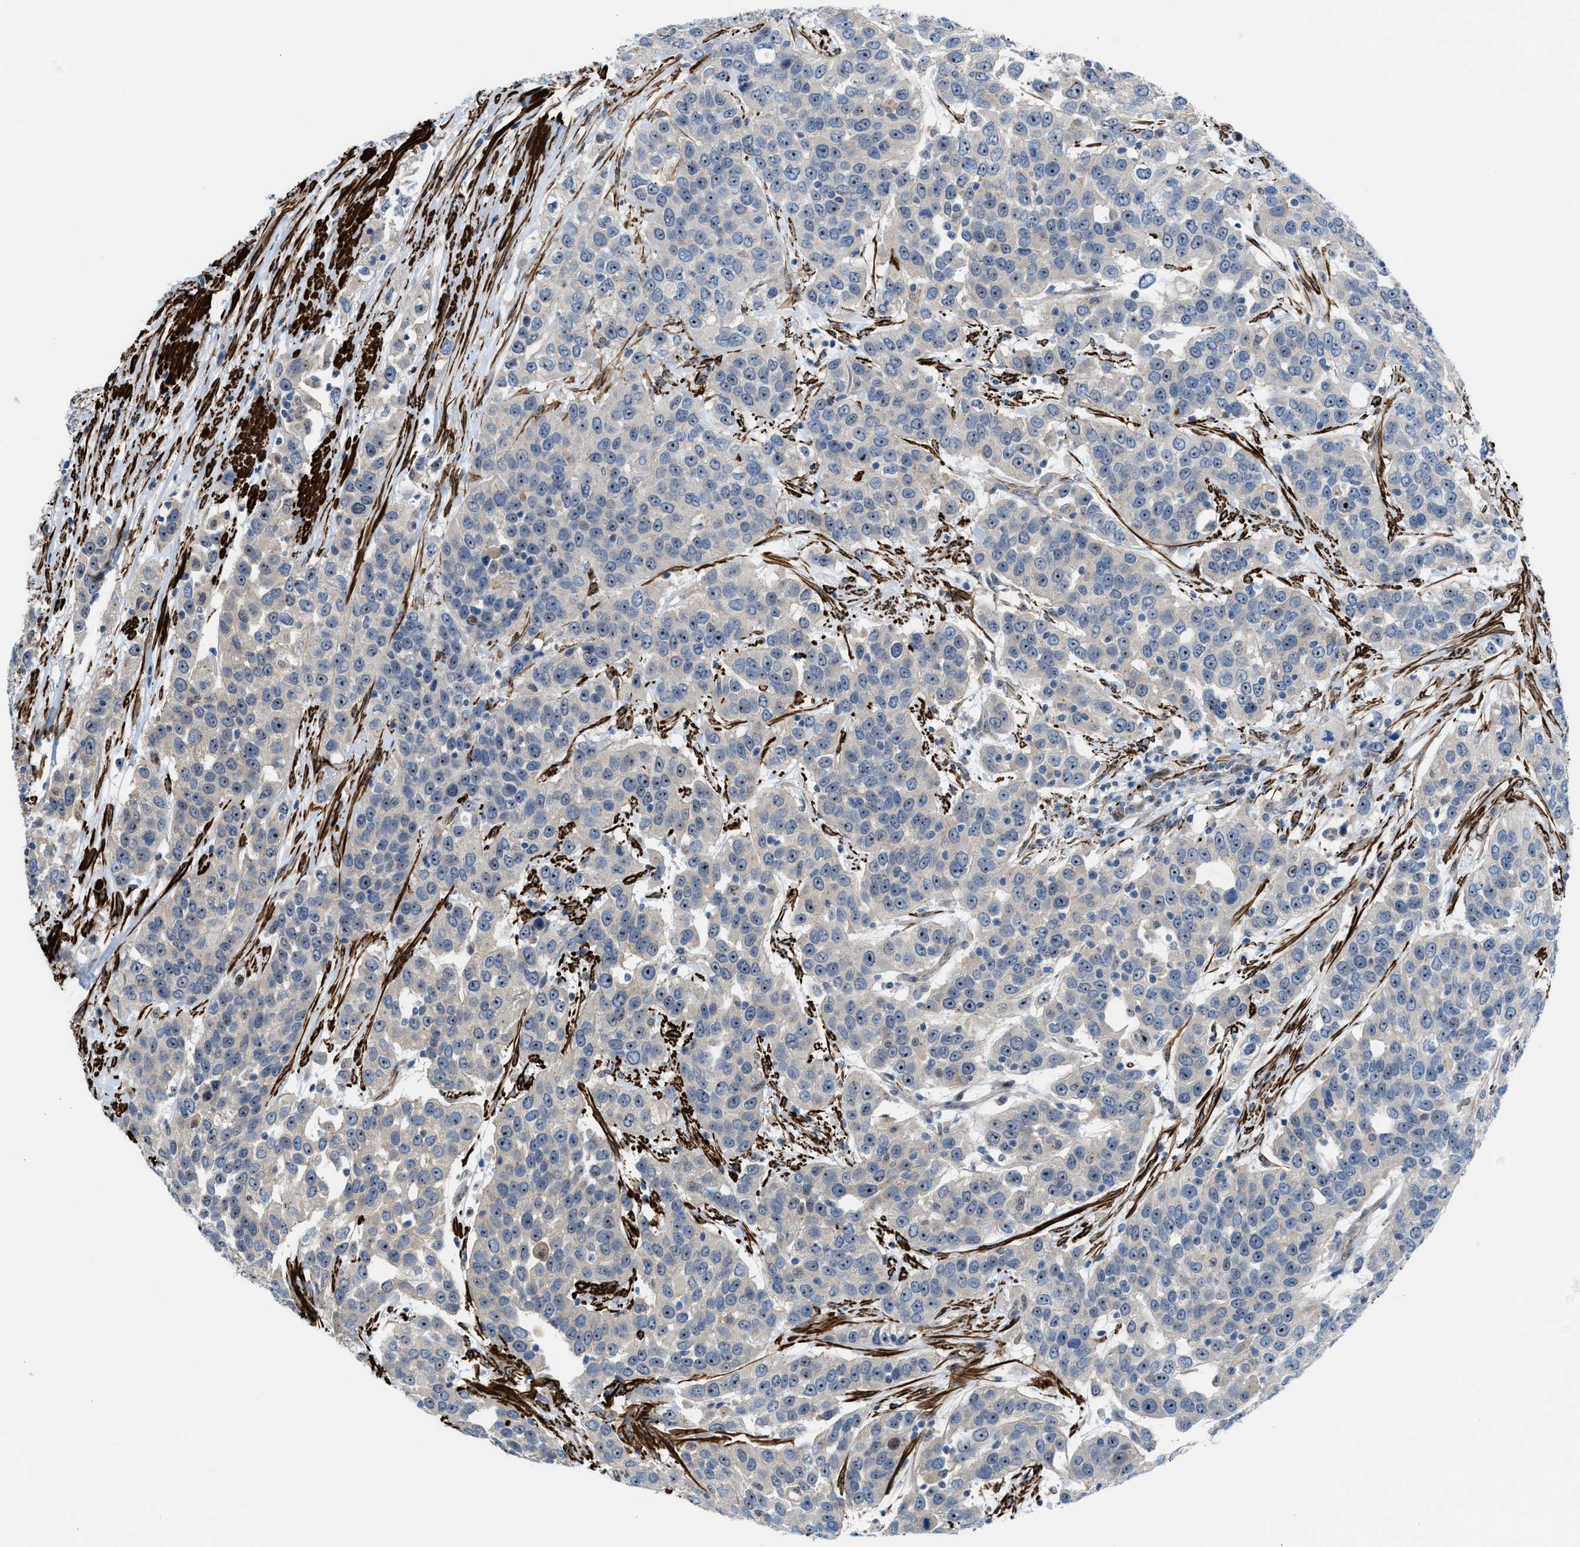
{"staining": {"intensity": "weak", "quantity": ">75%", "location": "nuclear"}, "tissue": "urothelial cancer", "cell_type": "Tumor cells", "image_type": "cancer", "snomed": [{"axis": "morphology", "description": "Urothelial carcinoma, High grade"}, {"axis": "topography", "description": "Urinary bladder"}], "caption": "Immunohistochemical staining of urothelial carcinoma (high-grade) displays low levels of weak nuclear positivity in about >75% of tumor cells. (brown staining indicates protein expression, while blue staining denotes nuclei).", "gene": "NQO2", "patient": {"sex": "female", "age": 80}}